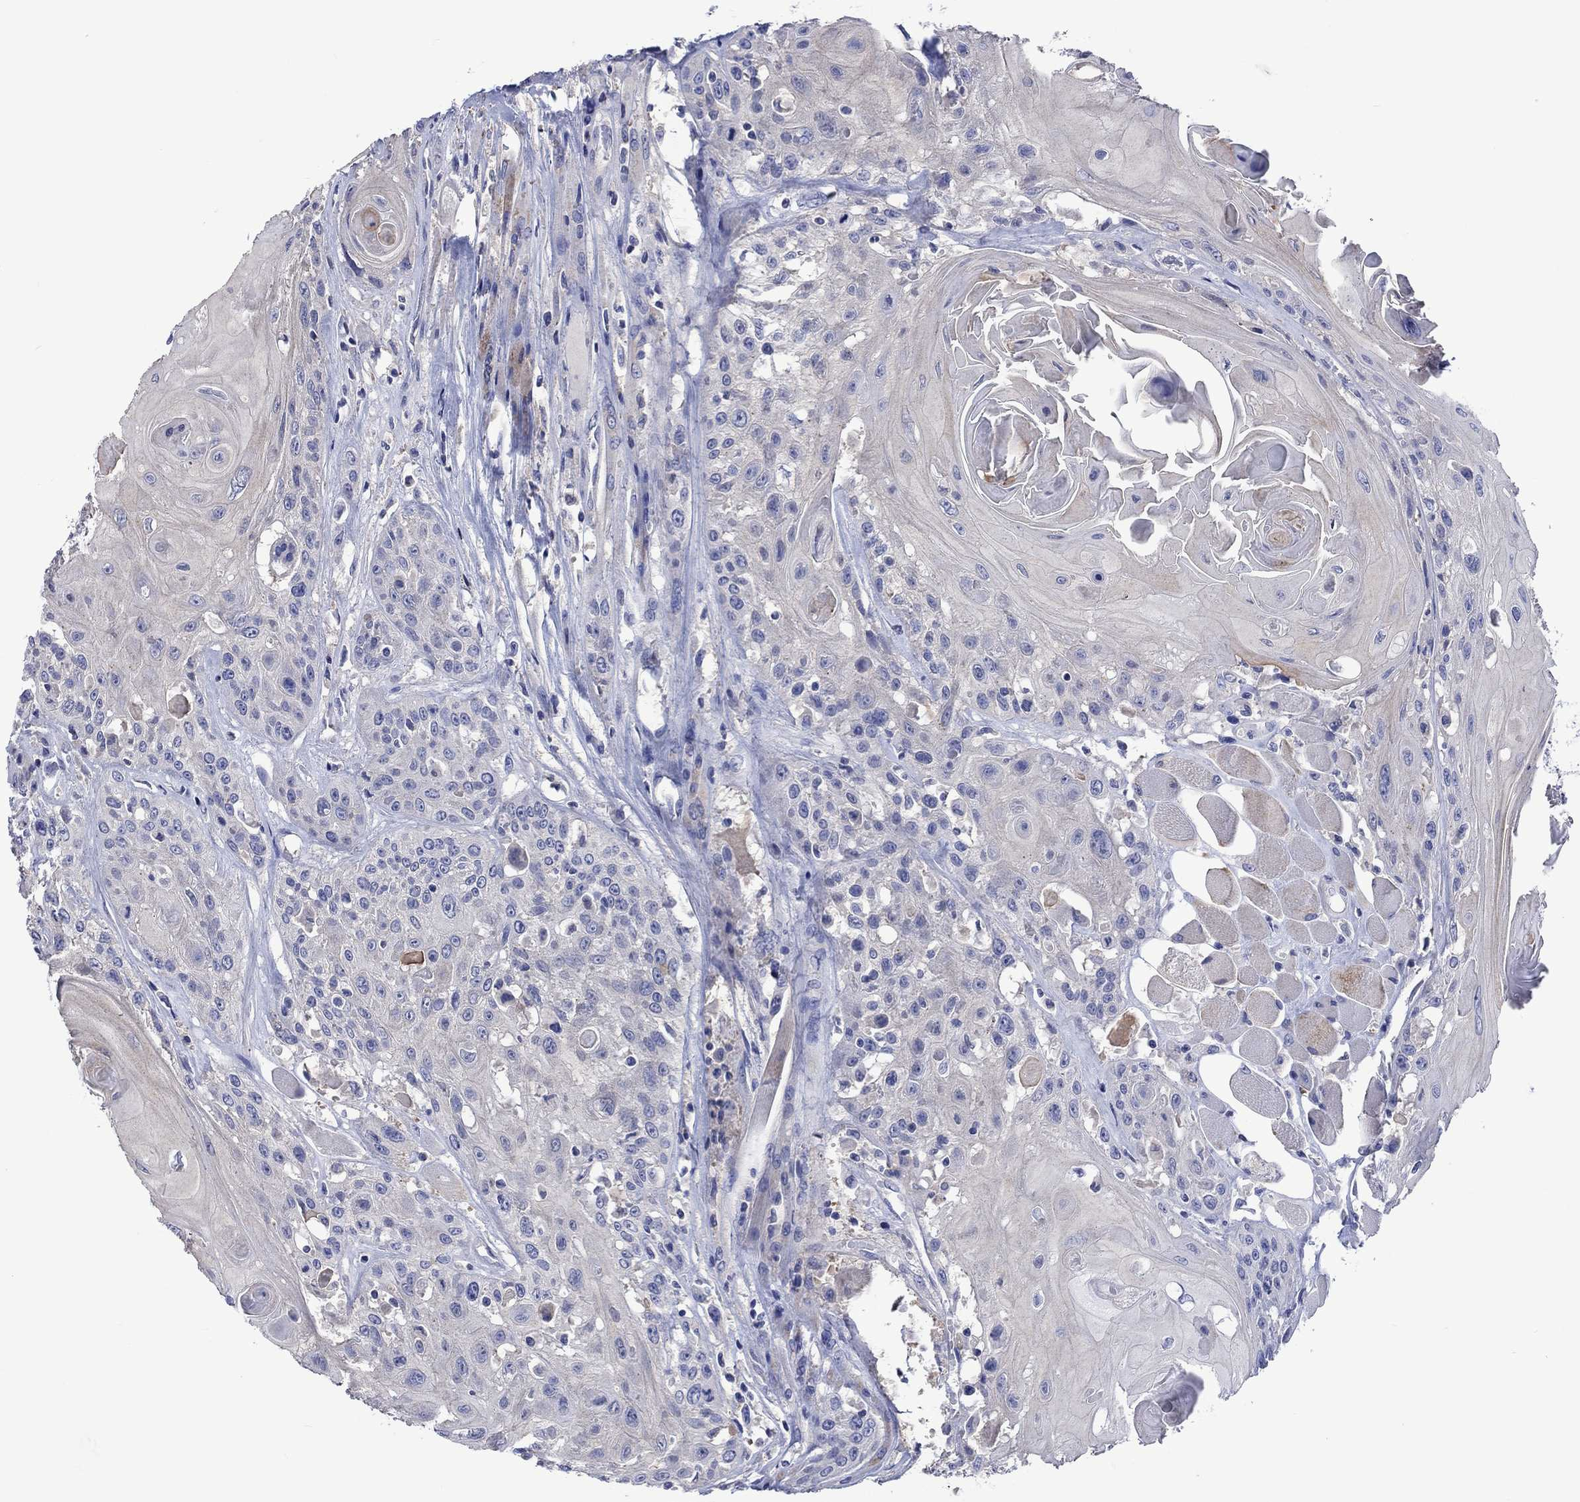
{"staining": {"intensity": "negative", "quantity": "none", "location": "none"}, "tissue": "head and neck cancer", "cell_type": "Tumor cells", "image_type": "cancer", "snomed": [{"axis": "morphology", "description": "Squamous cell carcinoma, NOS"}, {"axis": "topography", "description": "Head-Neck"}], "caption": "IHC image of neoplastic tissue: human head and neck cancer (squamous cell carcinoma) stained with DAB (3,3'-diaminobenzidine) reveals no significant protein positivity in tumor cells. Nuclei are stained in blue.", "gene": "TOMM20L", "patient": {"sex": "female", "age": 59}}